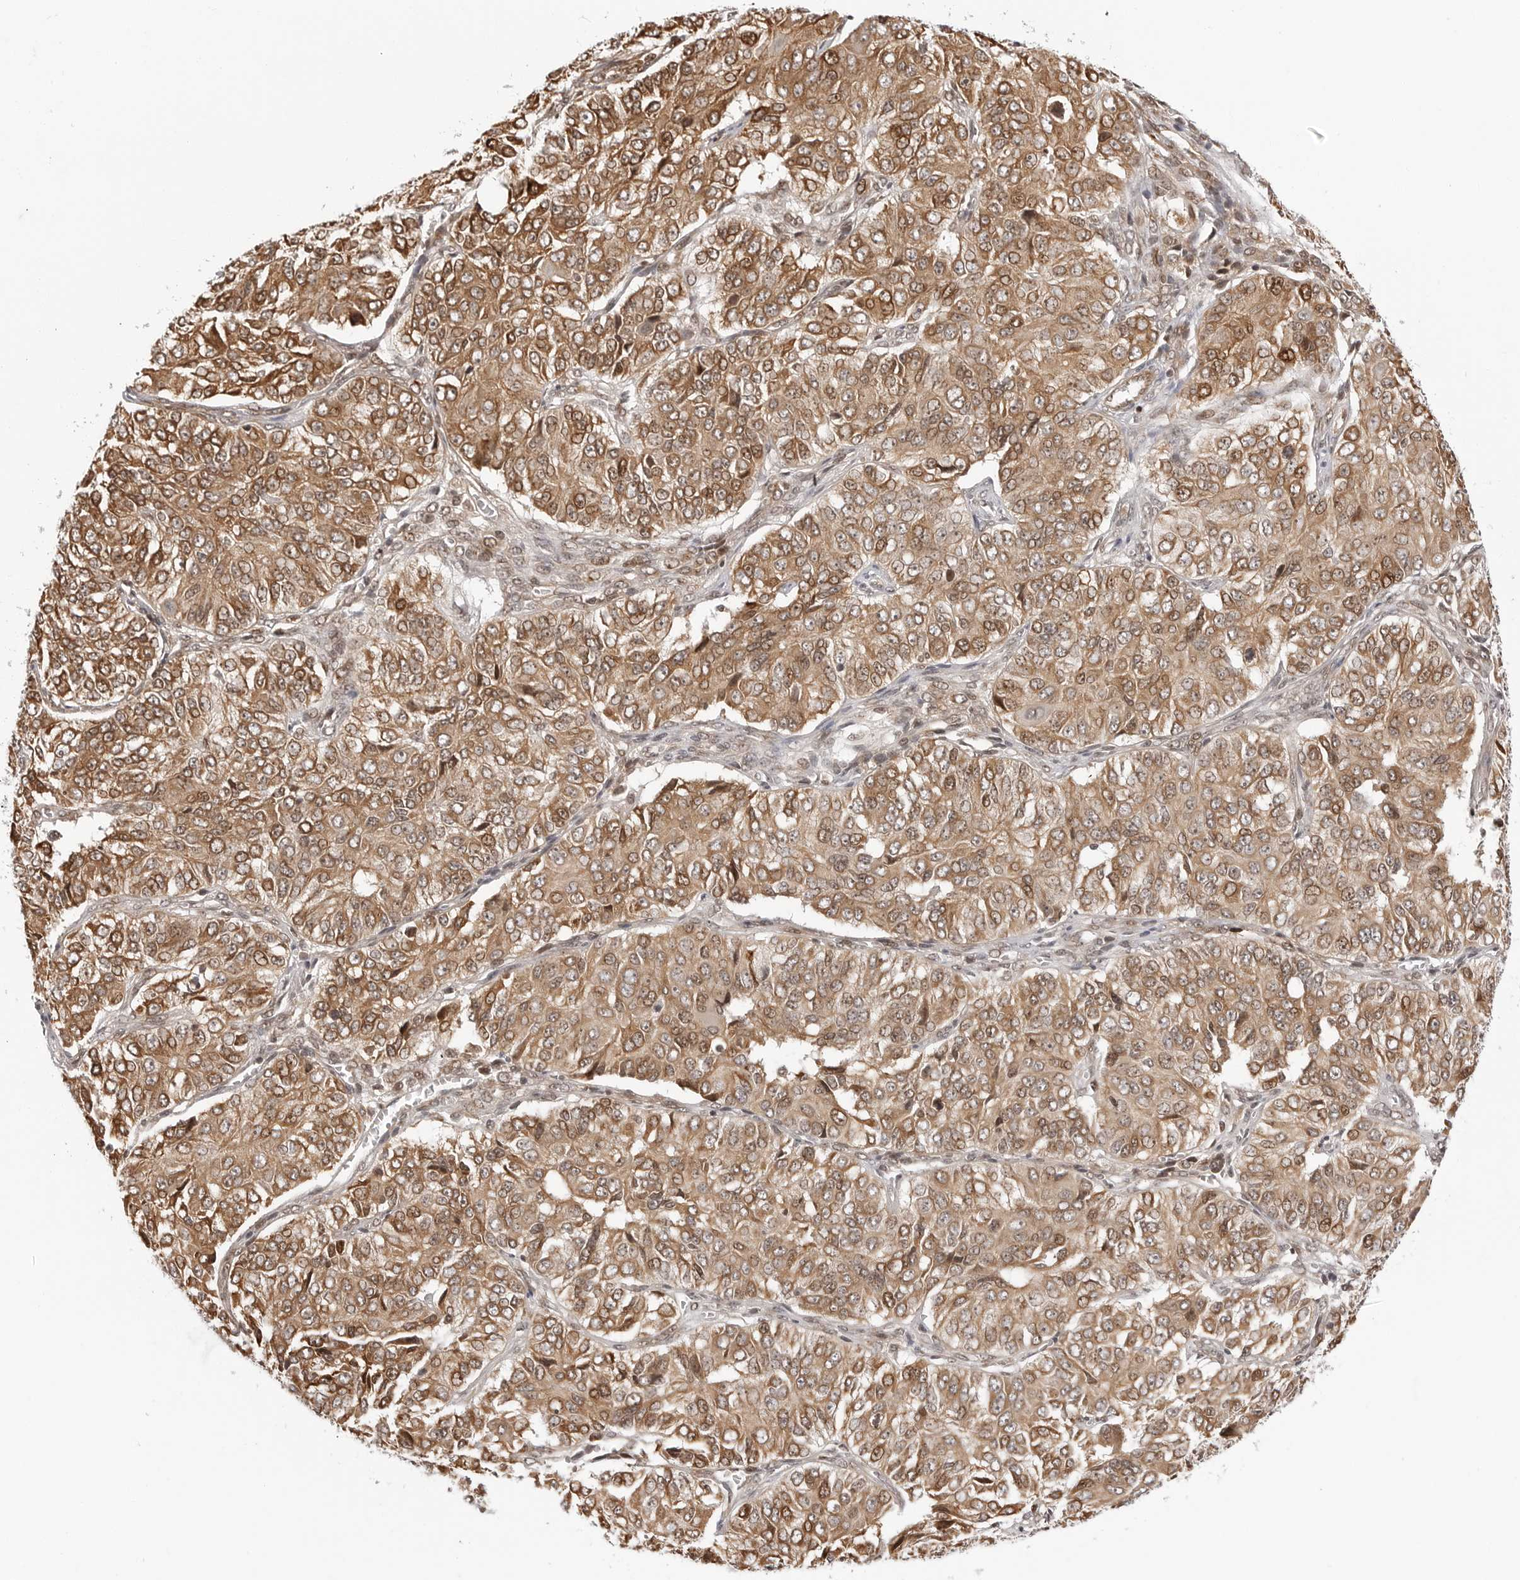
{"staining": {"intensity": "moderate", "quantity": ">75%", "location": "cytoplasmic/membranous,nuclear"}, "tissue": "ovarian cancer", "cell_type": "Tumor cells", "image_type": "cancer", "snomed": [{"axis": "morphology", "description": "Carcinoma, endometroid"}, {"axis": "topography", "description": "Ovary"}], "caption": "An IHC photomicrograph of neoplastic tissue is shown. Protein staining in brown labels moderate cytoplasmic/membranous and nuclear positivity in ovarian endometroid carcinoma within tumor cells.", "gene": "TIPRL", "patient": {"sex": "female", "age": 51}}